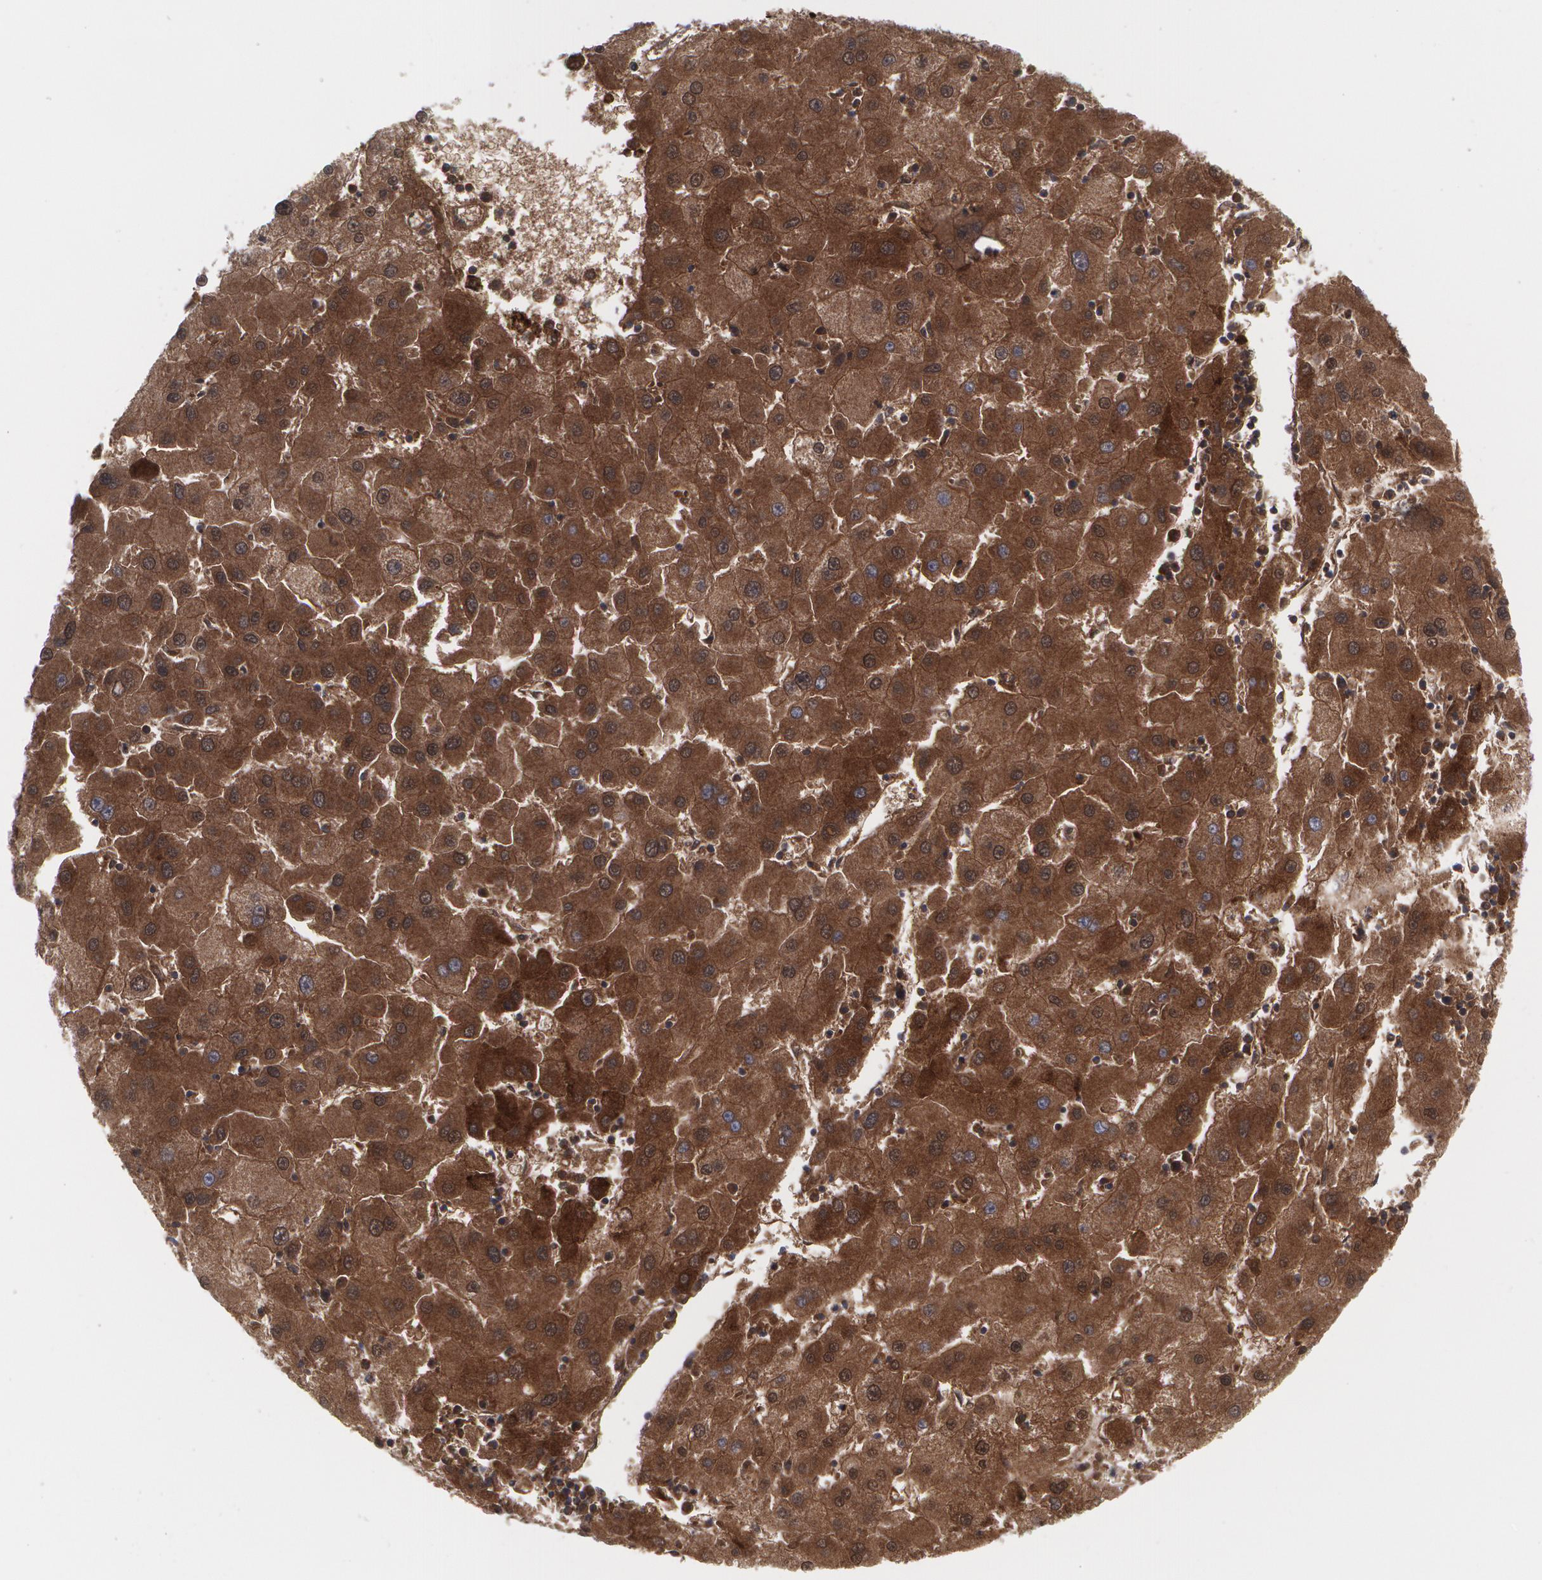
{"staining": {"intensity": "moderate", "quantity": ">75%", "location": "cytoplasmic/membranous"}, "tissue": "liver cancer", "cell_type": "Tumor cells", "image_type": "cancer", "snomed": [{"axis": "morphology", "description": "Carcinoma, Hepatocellular, NOS"}, {"axis": "topography", "description": "Liver"}], "caption": "Immunohistochemistry (IHC) micrograph of neoplastic tissue: liver cancer stained using IHC reveals medium levels of moderate protein expression localized specifically in the cytoplasmic/membranous of tumor cells, appearing as a cytoplasmic/membranous brown color.", "gene": "LRG1", "patient": {"sex": "male", "age": 72}}